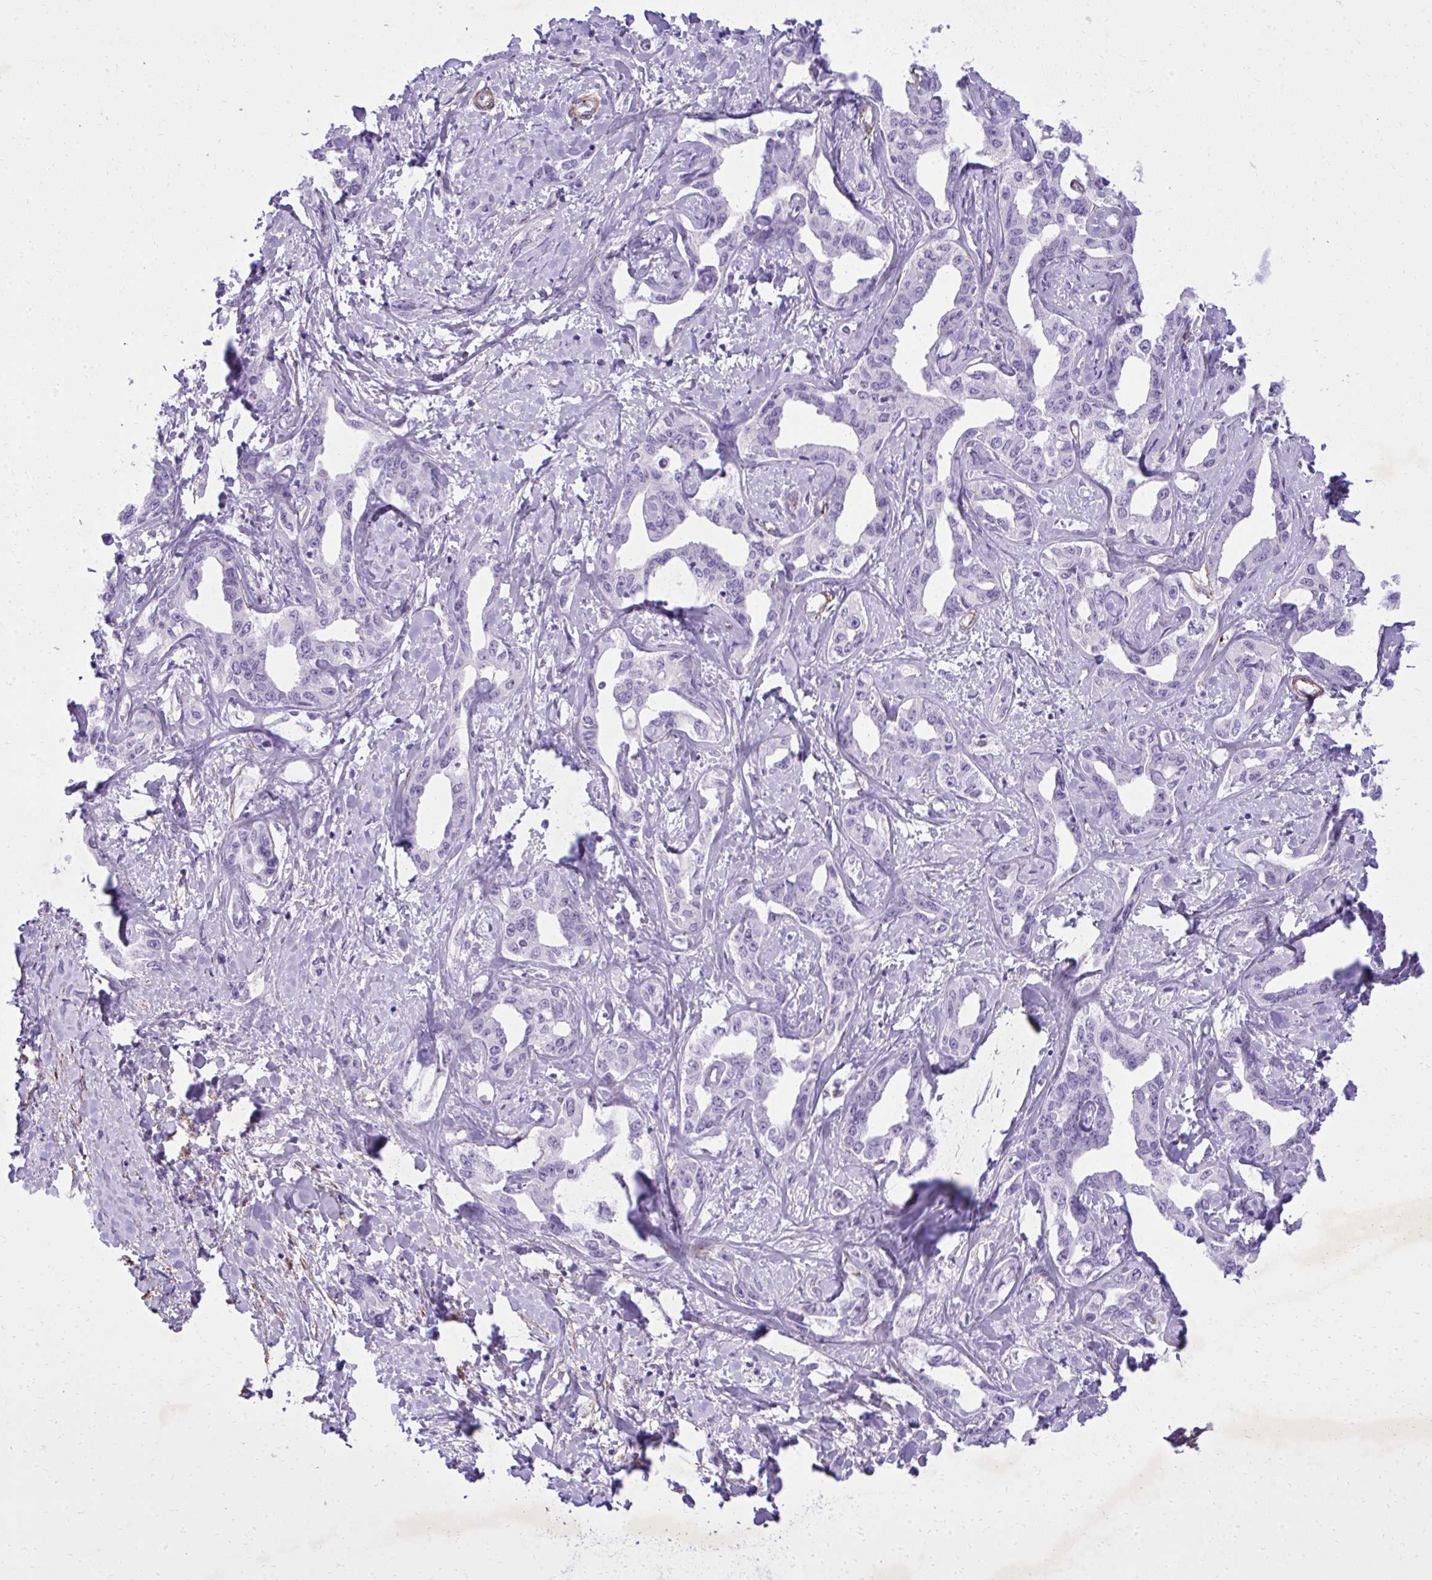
{"staining": {"intensity": "negative", "quantity": "none", "location": "none"}, "tissue": "liver cancer", "cell_type": "Tumor cells", "image_type": "cancer", "snomed": [{"axis": "morphology", "description": "Cholangiocarcinoma"}, {"axis": "topography", "description": "Liver"}], "caption": "DAB immunohistochemical staining of human liver cholangiocarcinoma shows no significant expression in tumor cells. The staining was performed using DAB (3,3'-diaminobenzidine) to visualize the protein expression in brown, while the nuclei were stained in blue with hematoxylin (Magnification: 20x).", "gene": "PITPNM3", "patient": {"sex": "male", "age": 59}}